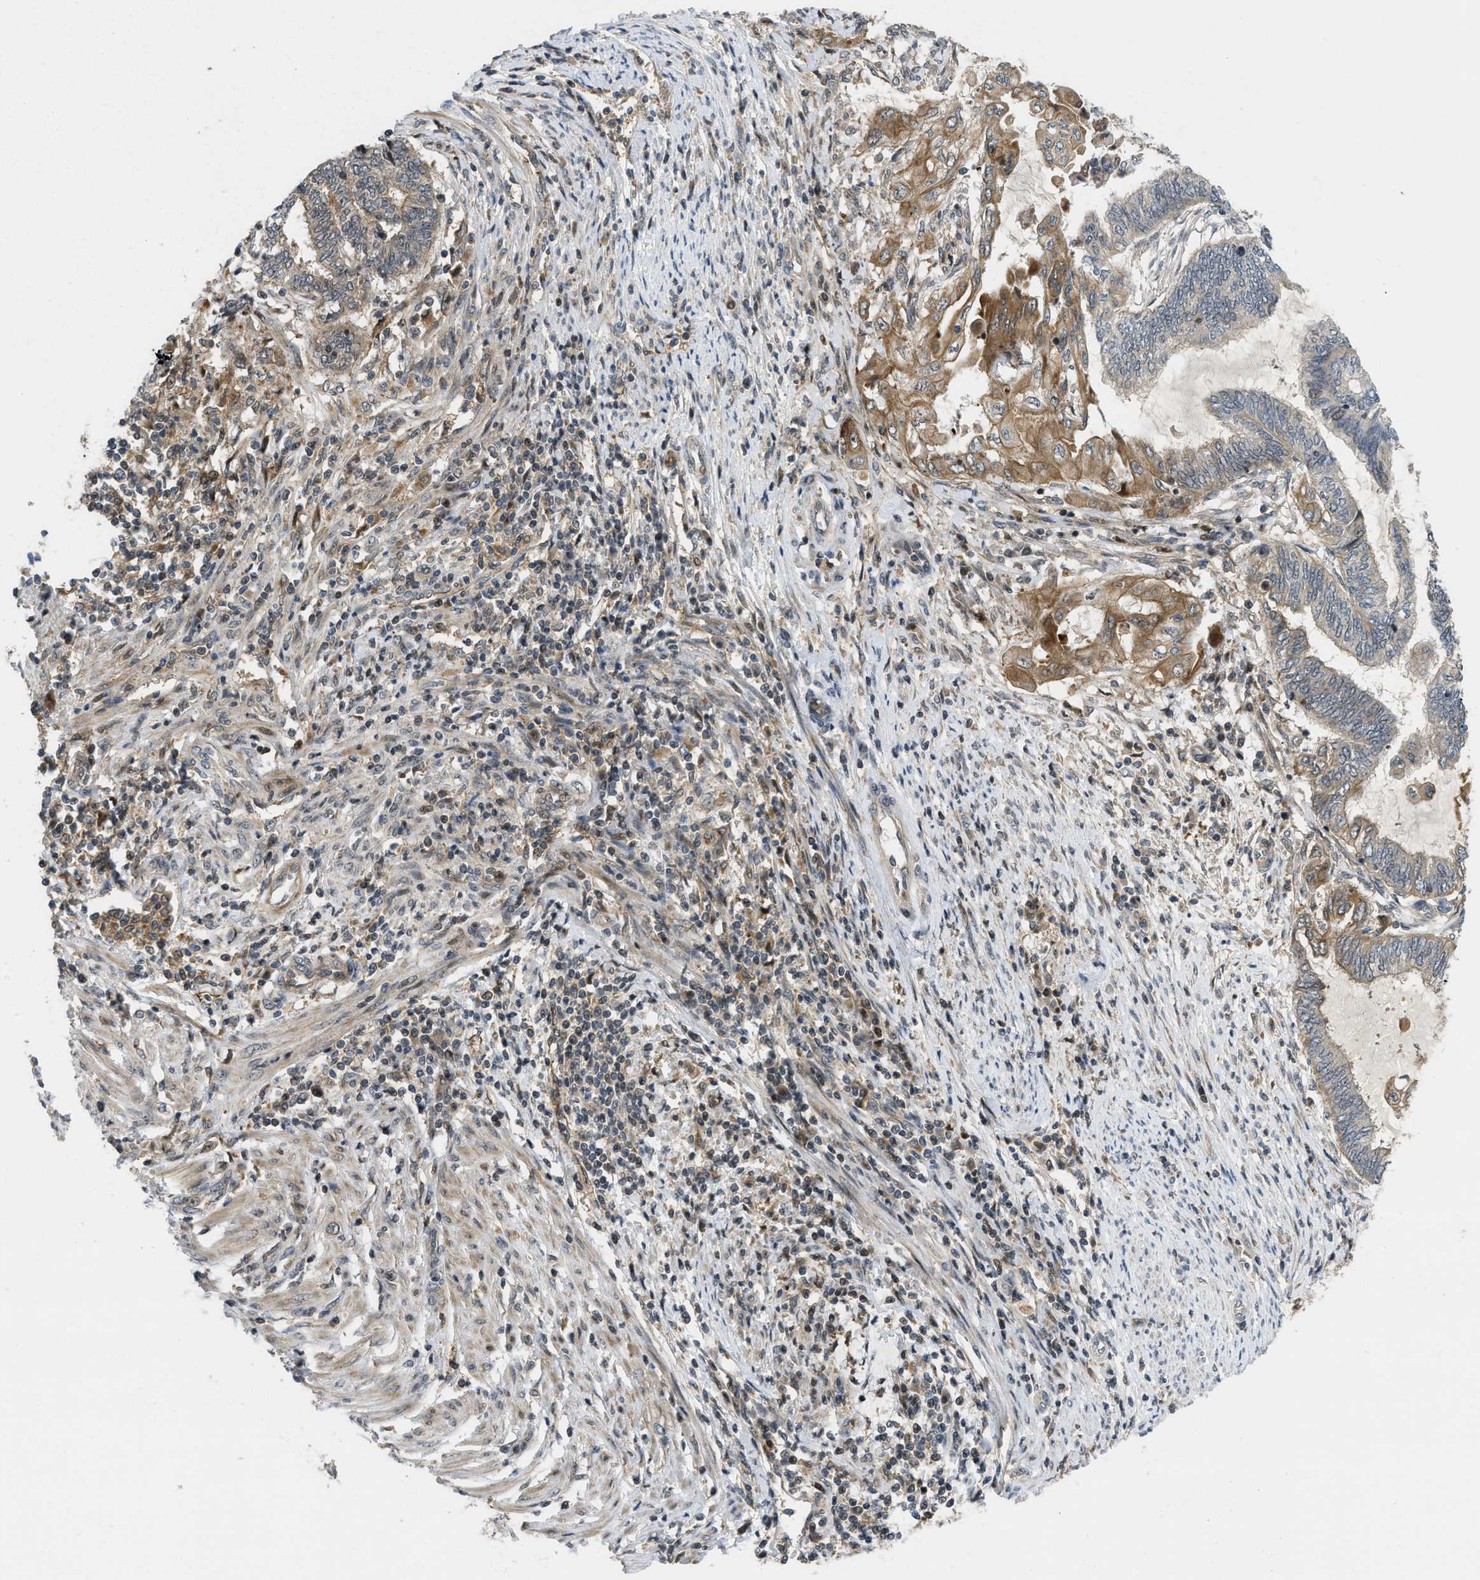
{"staining": {"intensity": "moderate", "quantity": "25%-75%", "location": "cytoplasmic/membranous"}, "tissue": "endometrial cancer", "cell_type": "Tumor cells", "image_type": "cancer", "snomed": [{"axis": "morphology", "description": "Adenocarcinoma, NOS"}, {"axis": "topography", "description": "Uterus"}, {"axis": "topography", "description": "Endometrium"}], "caption": "Adenocarcinoma (endometrial) stained for a protein (brown) shows moderate cytoplasmic/membranous positive expression in approximately 25%-75% of tumor cells.", "gene": "DNAJC28", "patient": {"sex": "female", "age": 70}}